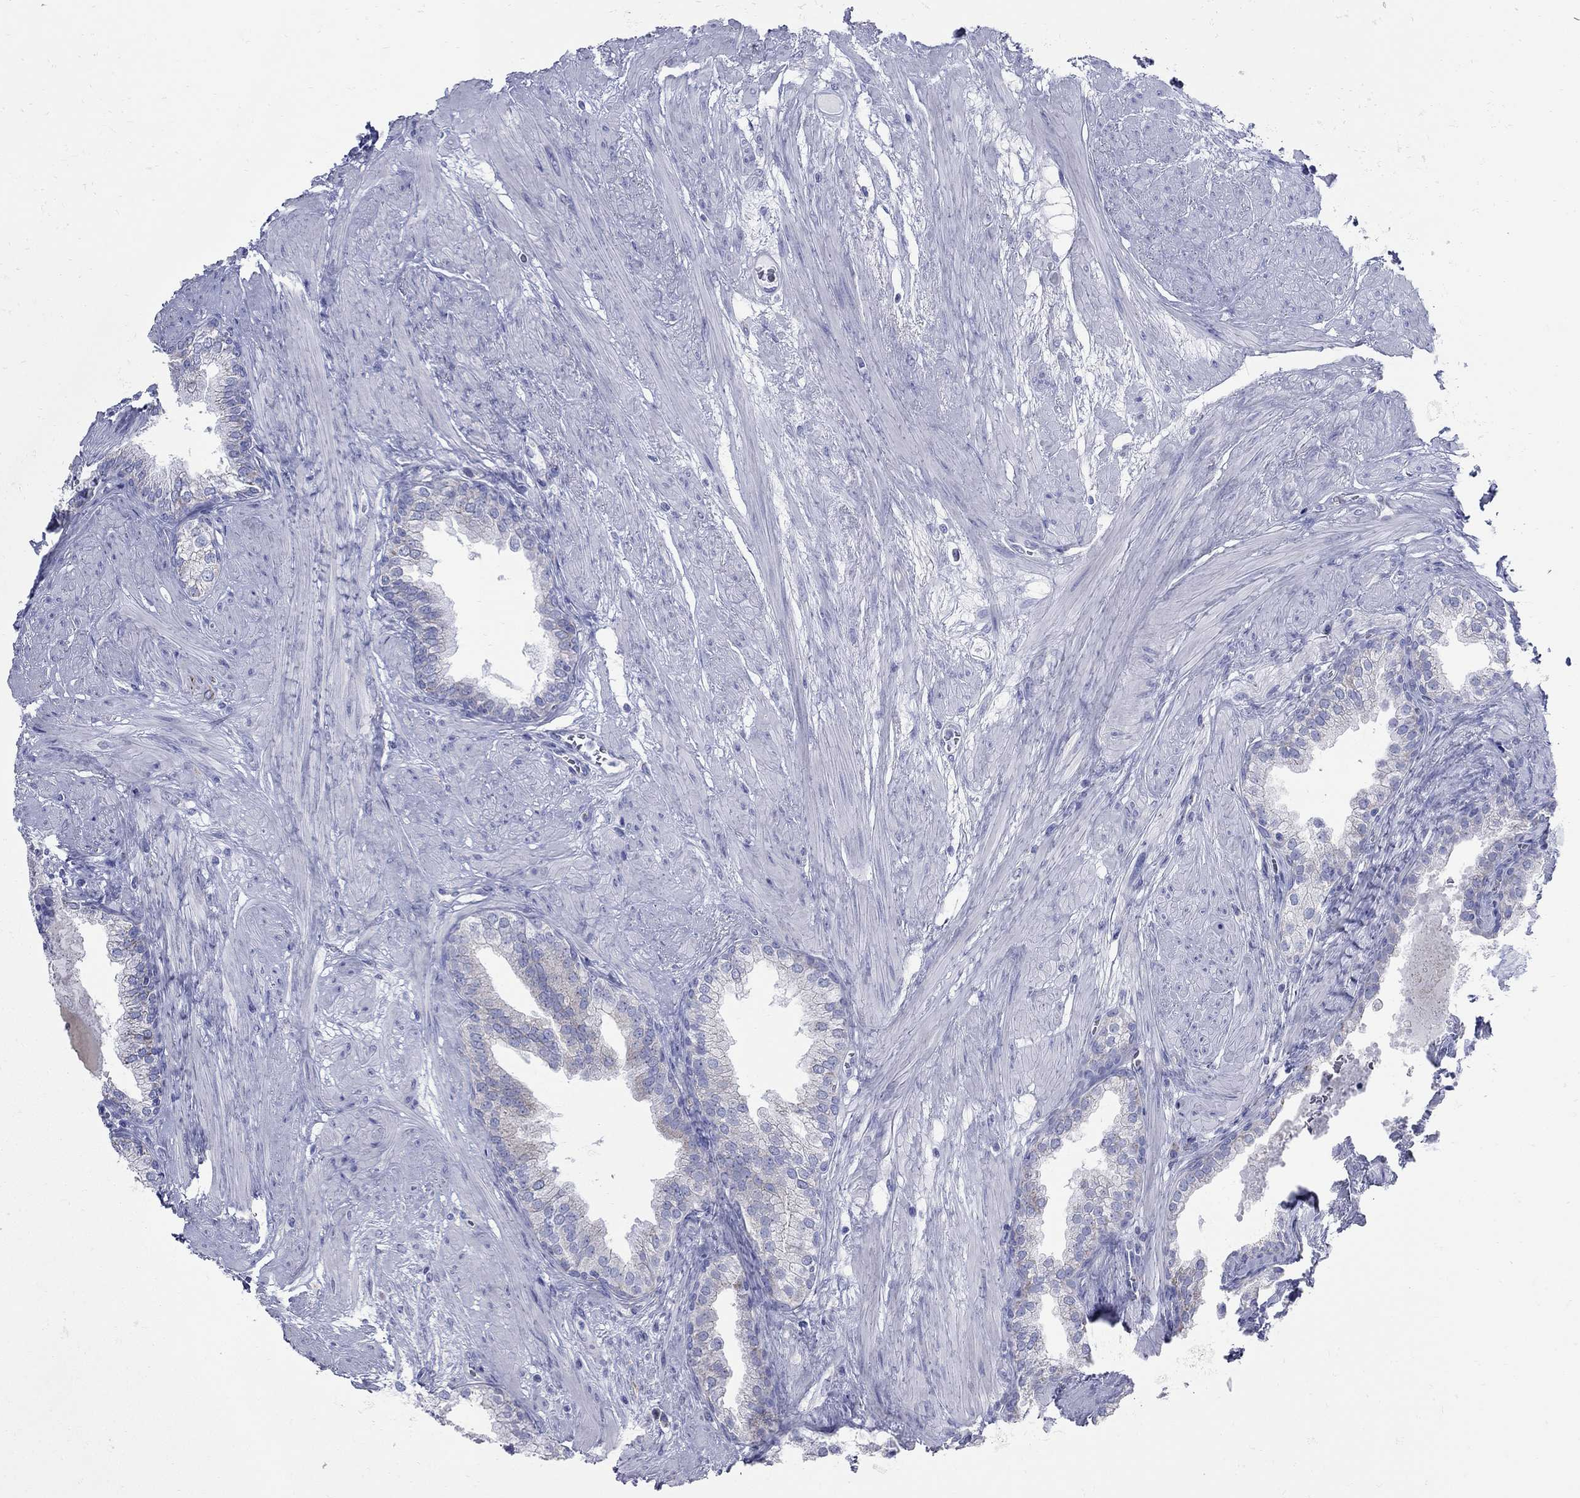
{"staining": {"intensity": "weak", "quantity": "<25%", "location": "cytoplasmic/membranous"}, "tissue": "prostate cancer", "cell_type": "Tumor cells", "image_type": "cancer", "snomed": [{"axis": "morphology", "description": "Adenocarcinoma, NOS"}, {"axis": "topography", "description": "Prostate"}], "caption": "High magnification brightfield microscopy of prostate cancer (adenocarcinoma) stained with DAB (3,3'-diaminobenzidine) (brown) and counterstained with hematoxylin (blue): tumor cells show no significant positivity.", "gene": "PDZD3", "patient": {"sex": "male", "age": 69}}